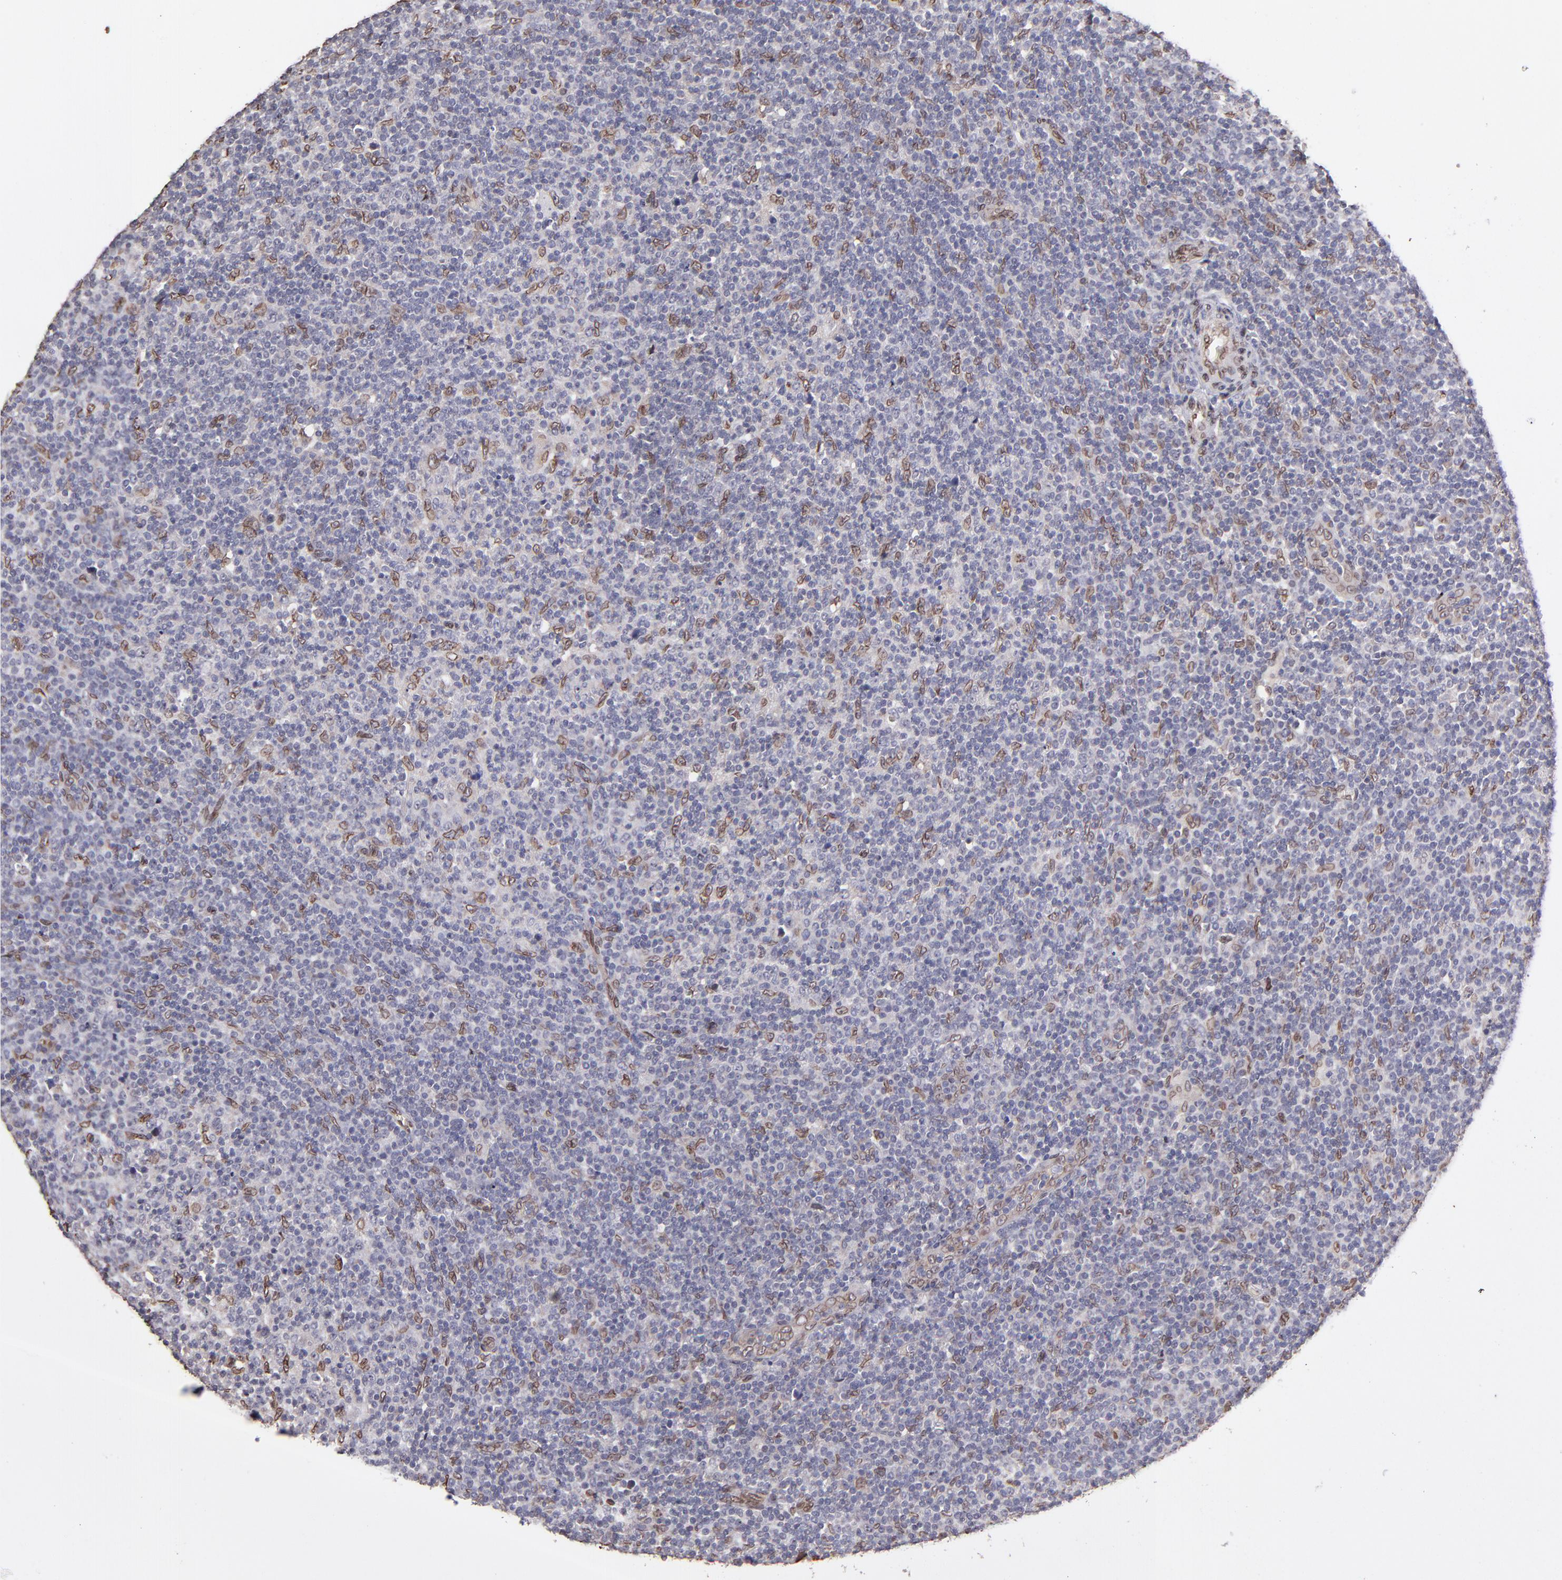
{"staining": {"intensity": "moderate", "quantity": "<25%", "location": "cytoplasmic/membranous,nuclear"}, "tissue": "lymphoma", "cell_type": "Tumor cells", "image_type": "cancer", "snomed": [{"axis": "morphology", "description": "Malignant lymphoma, non-Hodgkin's type, Low grade"}, {"axis": "topography", "description": "Lymph node"}], "caption": "The histopathology image shows staining of lymphoma, revealing moderate cytoplasmic/membranous and nuclear protein expression (brown color) within tumor cells.", "gene": "PUM3", "patient": {"sex": "male", "age": 70}}